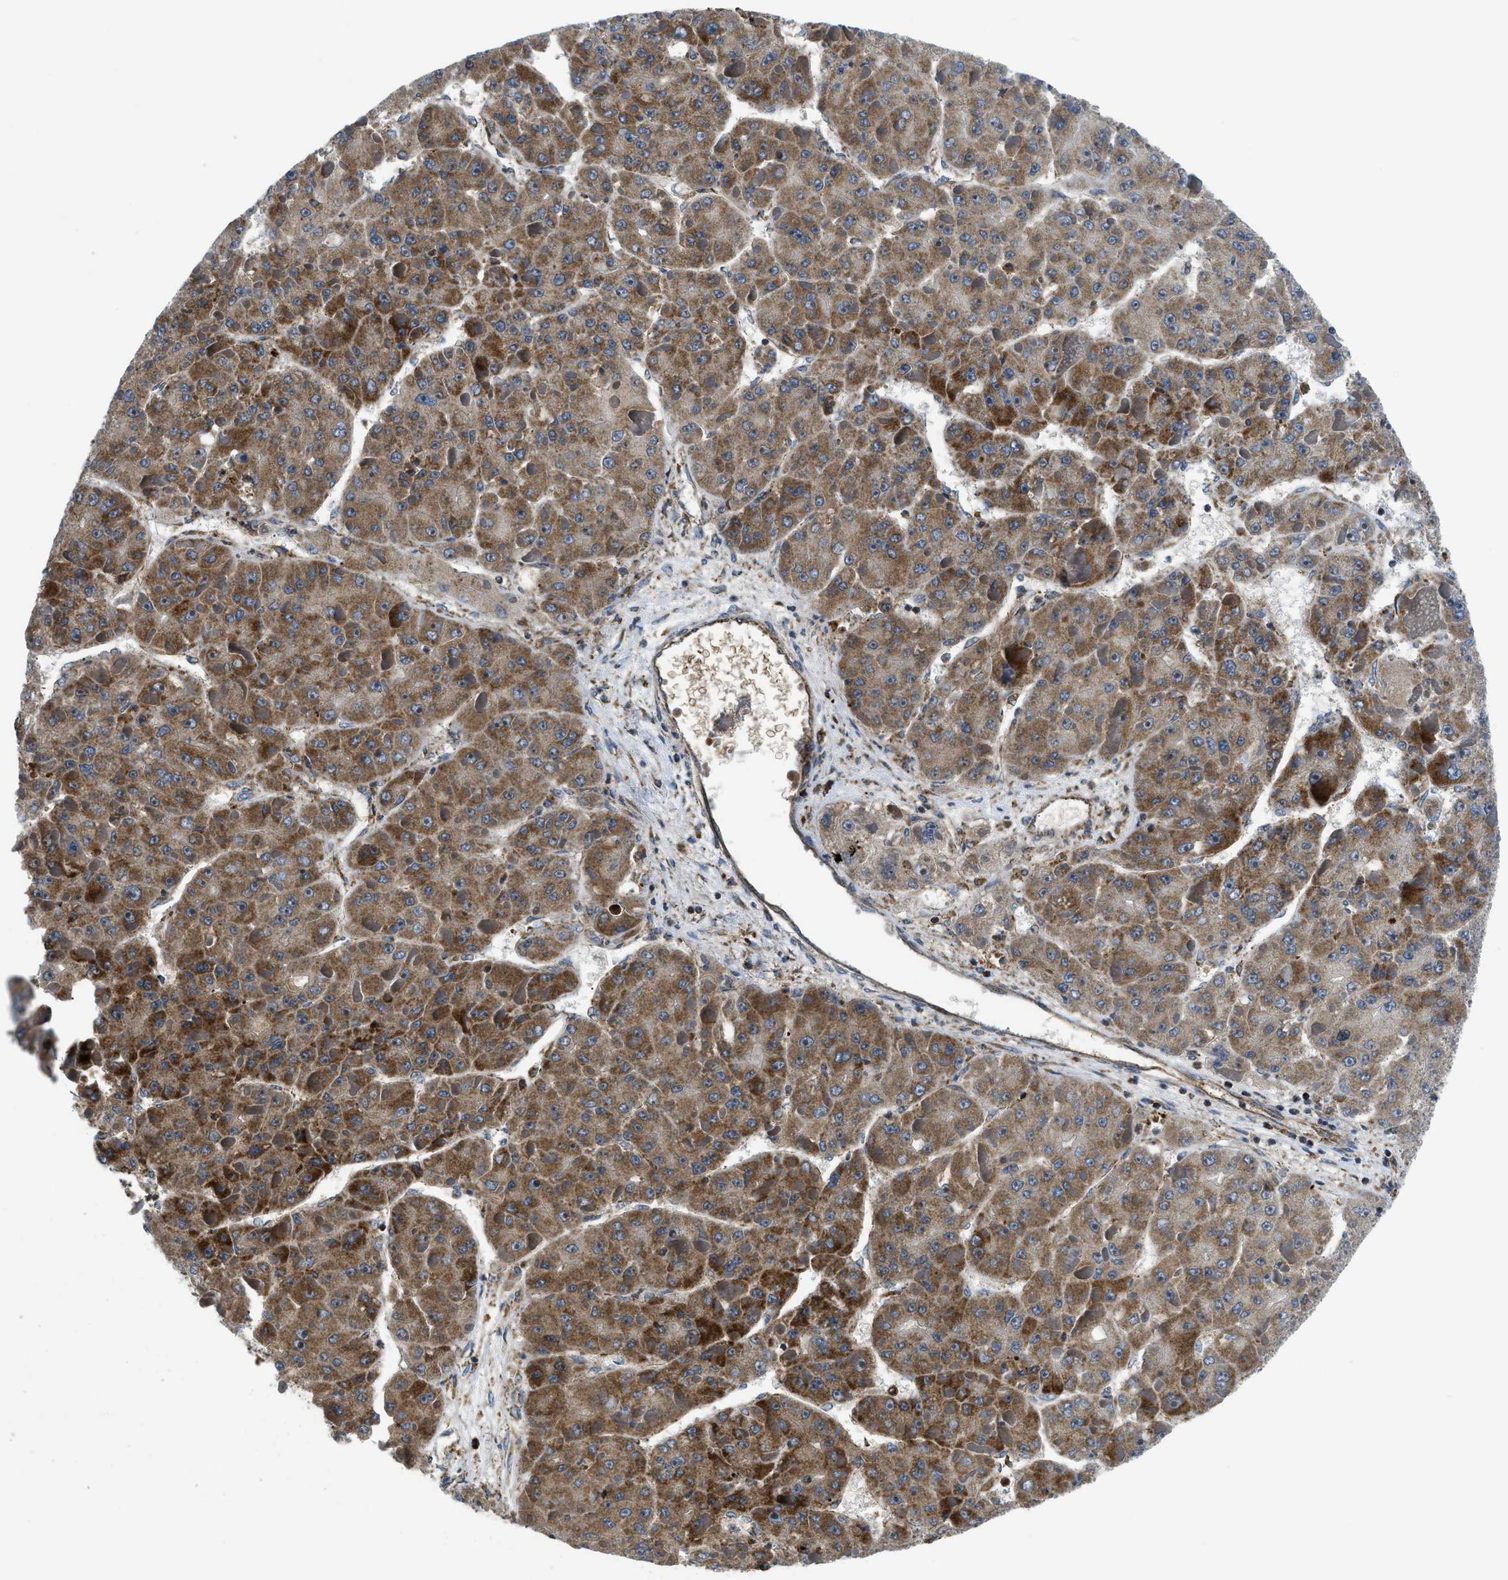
{"staining": {"intensity": "moderate", "quantity": ">75%", "location": "cytoplasmic/membranous"}, "tissue": "liver cancer", "cell_type": "Tumor cells", "image_type": "cancer", "snomed": [{"axis": "morphology", "description": "Carcinoma, Hepatocellular, NOS"}, {"axis": "topography", "description": "Liver"}], "caption": "An immunohistochemistry (IHC) histopathology image of tumor tissue is shown. Protein staining in brown shows moderate cytoplasmic/membranous positivity in liver hepatocellular carcinoma within tumor cells.", "gene": "CSPG4", "patient": {"sex": "female", "age": 73}}